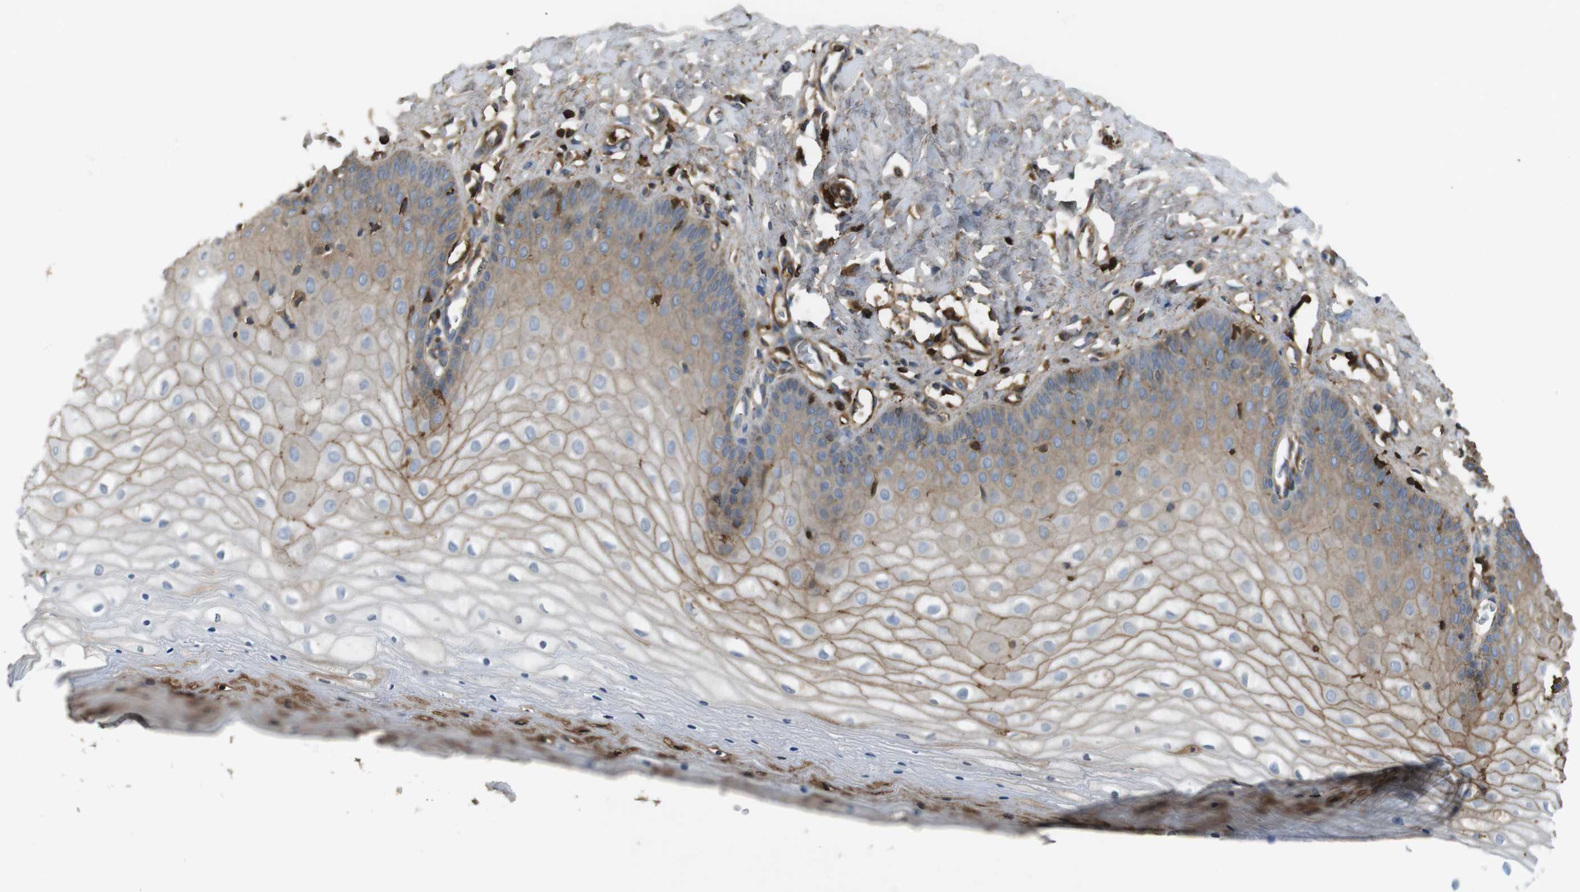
{"staining": {"intensity": "moderate", "quantity": ">75%", "location": "cytoplasmic/membranous"}, "tissue": "cervix", "cell_type": "Glandular cells", "image_type": "normal", "snomed": [{"axis": "morphology", "description": "Normal tissue, NOS"}, {"axis": "topography", "description": "Cervix"}], "caption": "Brown immunohistochemical staining in unremarkable cervix shows moderate cytoplasmic/membranous staining in about >75% of glandular cells. The staining is performed using DAB brown chromogen to label protein expression. The nuclei are counter-stained blue using hematoxylin.", "gene": "LTBP4", "patient": {"sex": "female", "age": 55}}